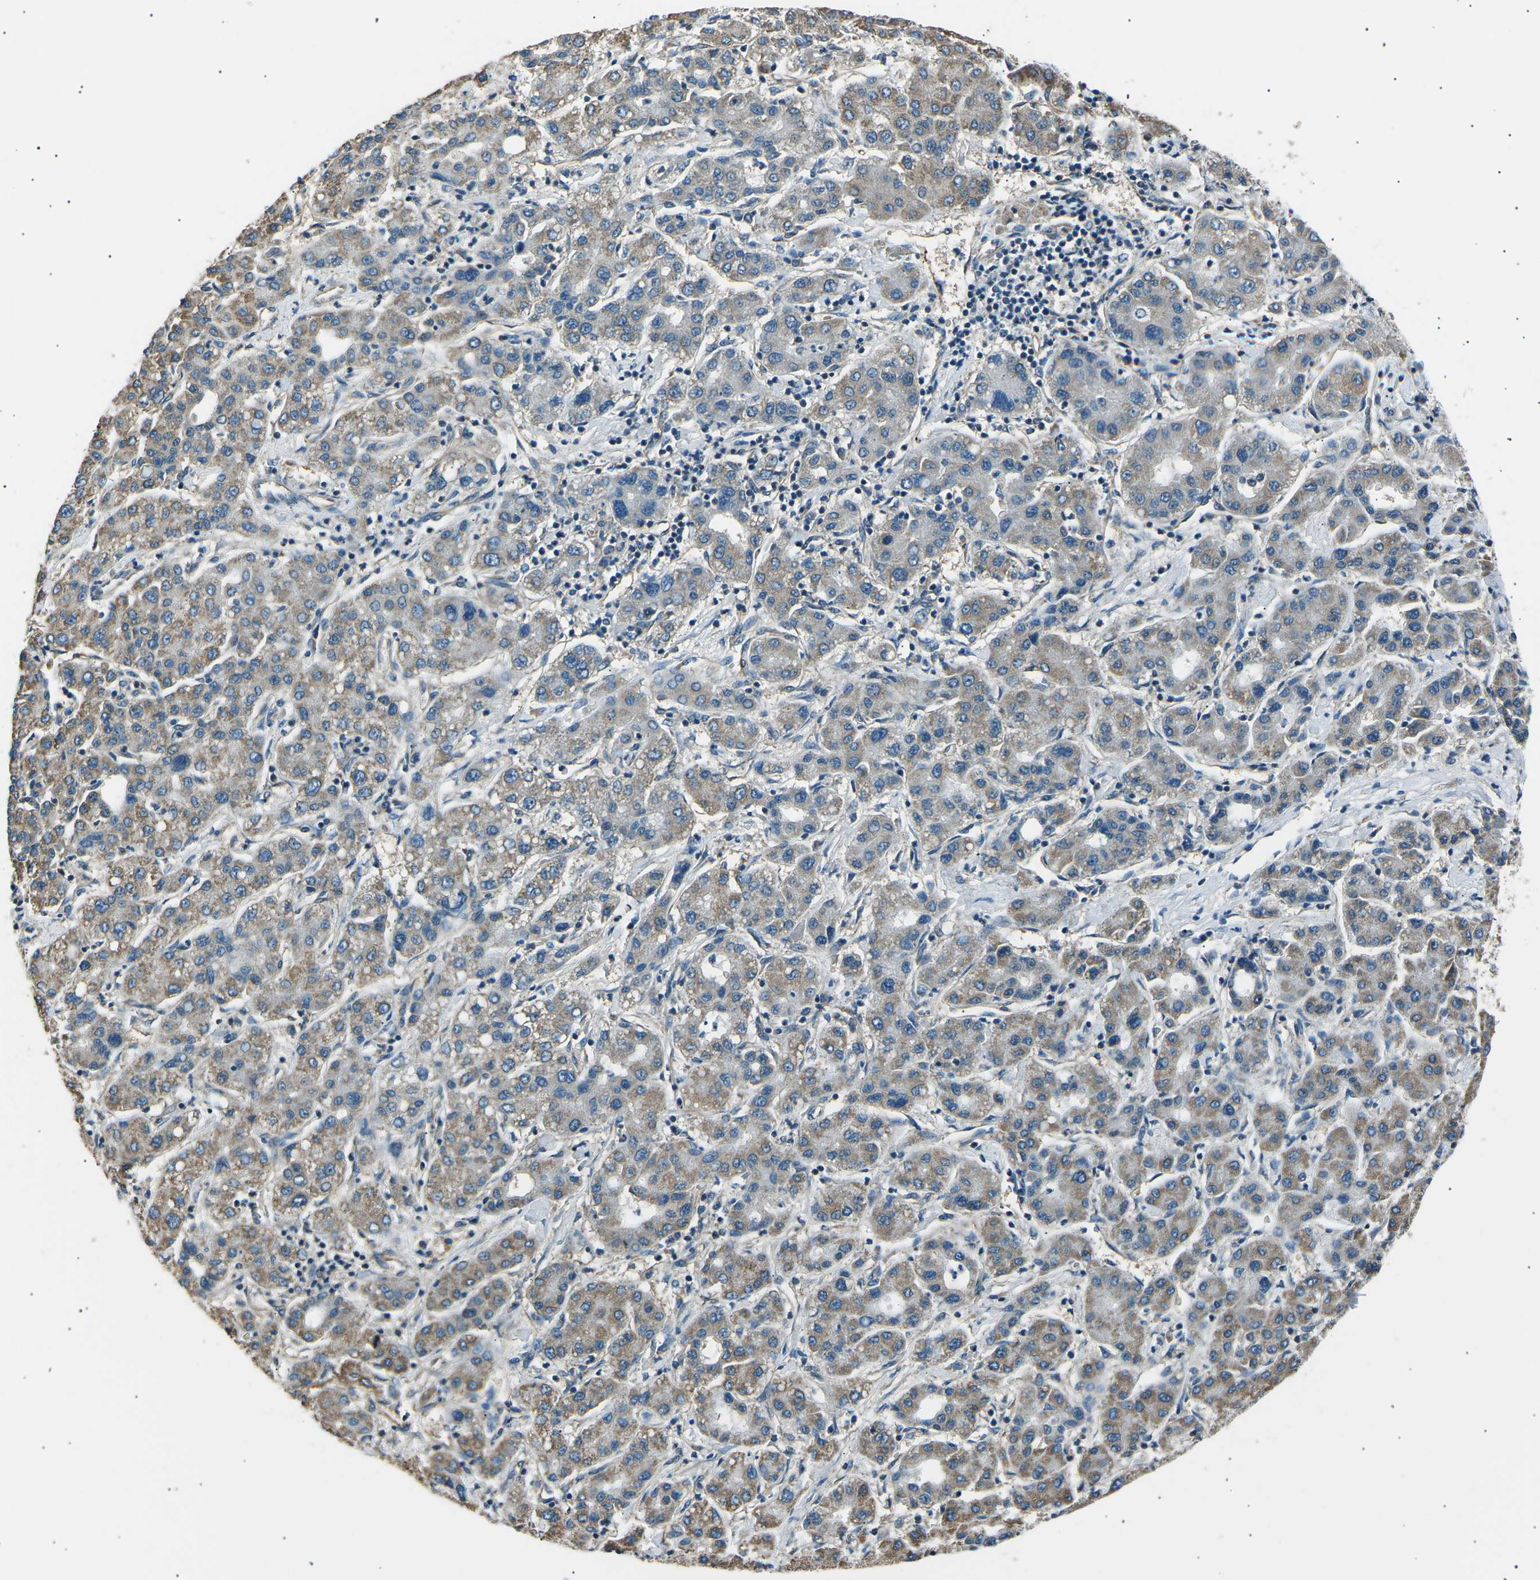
{"staining": {"intensity": "moderate", "quantity": "25%-75%", "location": "cytoplasmic/membranous"}, "tissue": "liver cancer", "cell_type": "Tumor cells", "image_type": "cancer", "snomed": [{"axis": "morphology", "description": "Carcinoma, Hepatocellular, NOS"}, {"axis": "topography", "description": "Liver"}], "caption": "The image shows a brown stain indicating the presence of a protein in the cytoplasmic/membranous of tumor cells in hepatocellular carcinoma (liver).", "gene": "SLK", "patient": {"sex": "male", "age": 65}}